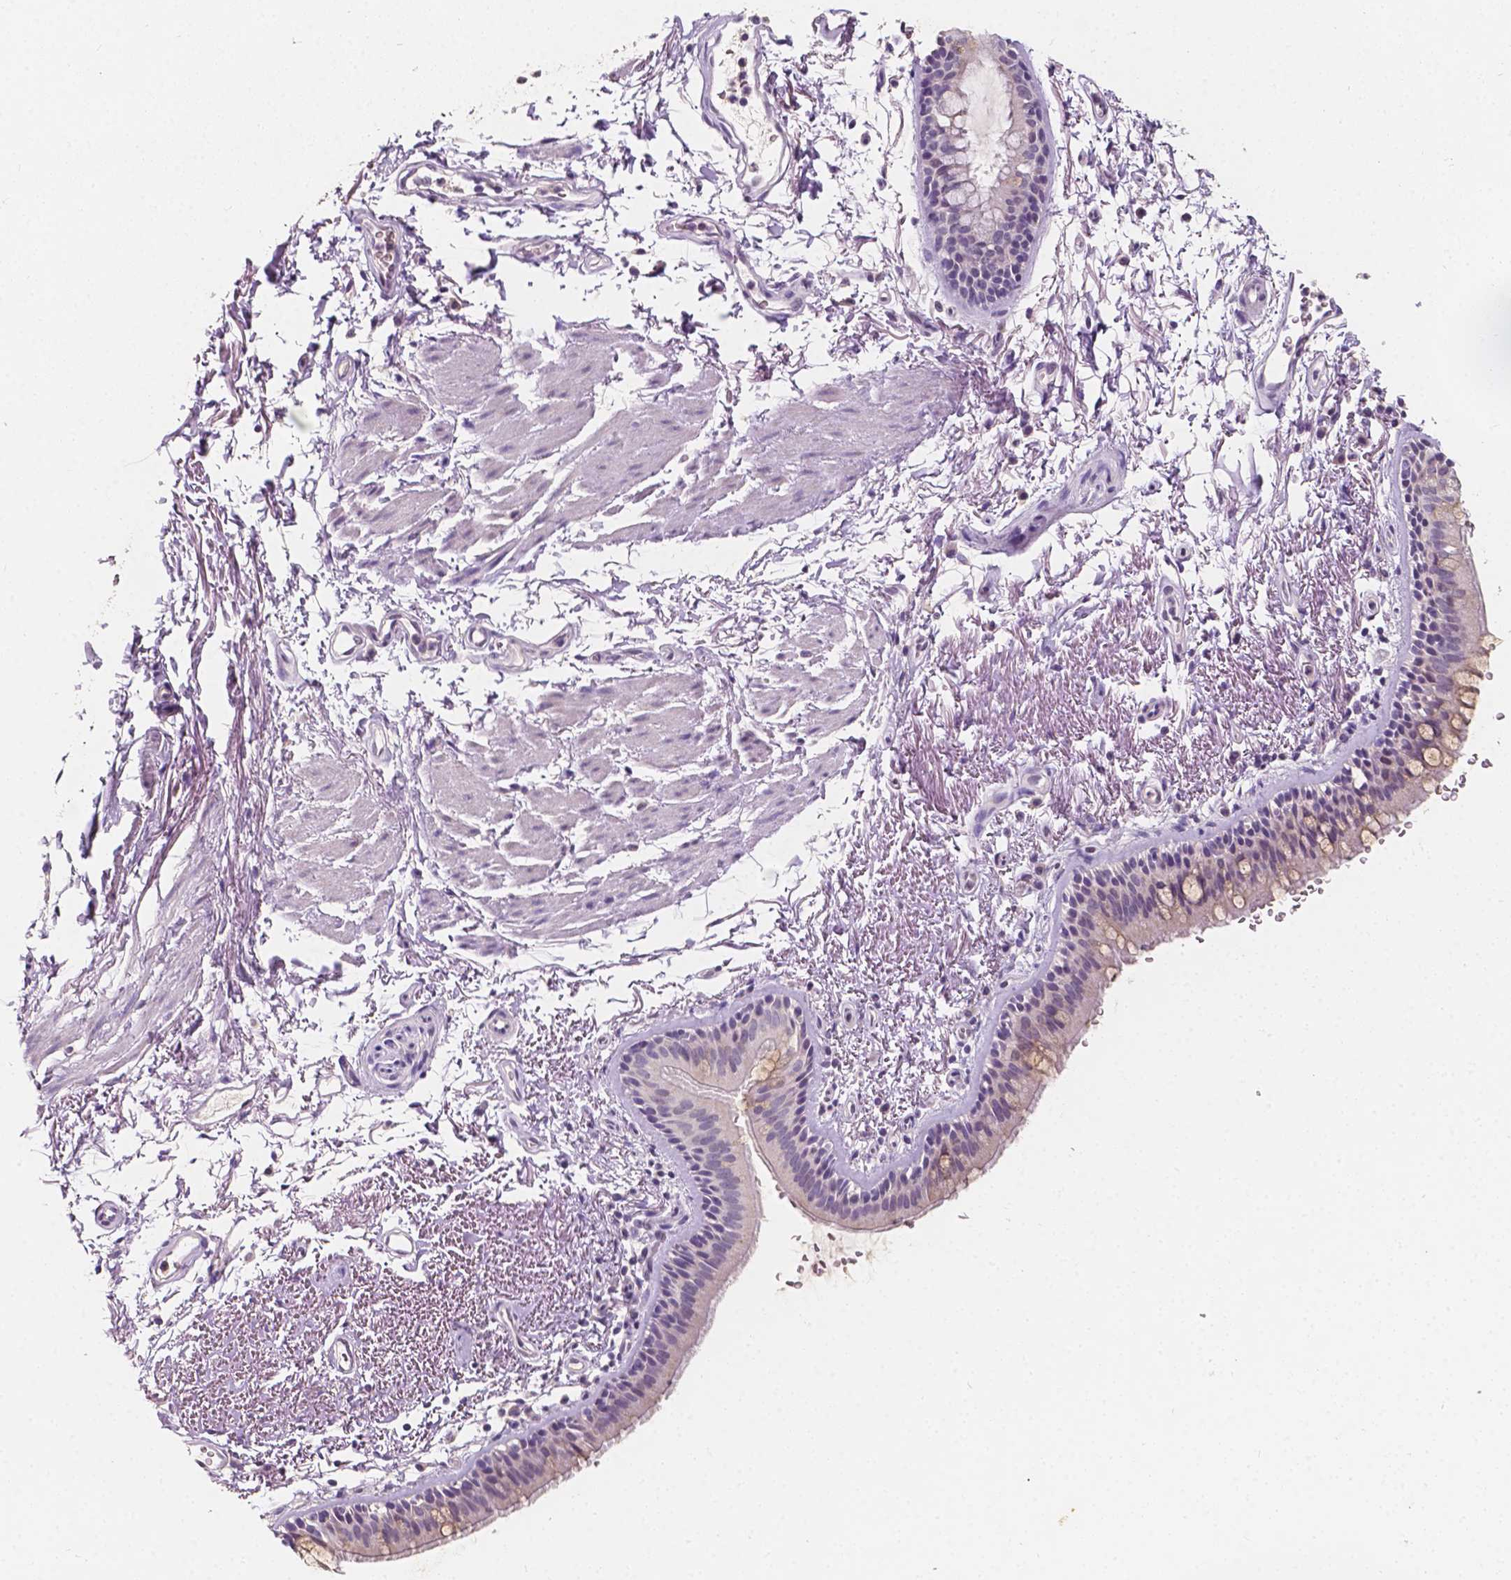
{"staining": {"intensity": "weak", "quantity": "<25%", "location": "cytoplasmic/membranous"}, "tissue": "bronchus", "cell_type": "Respiratory epithelial cells", "image_type": "normal", "snomed": [{"axis": "morphology", "description": "Normal tissue, NOS"}, {"axis": "topography", "description": "Lymph node"}, {"axis": "topography", "description": "Bronchus"}], "caption": "High magnification brightfield microscopy of normal bronchus stained with DAB (brown) and counterstained with hematoxylin (blue): respiratory epithelial cells show no significant positivity. (DAB (3,3'-diaminobenzidine) immunohistochemistry (IHC), high magnification).", "gene": "TAL1", "patient": {"sex": "female", "age": 70}}